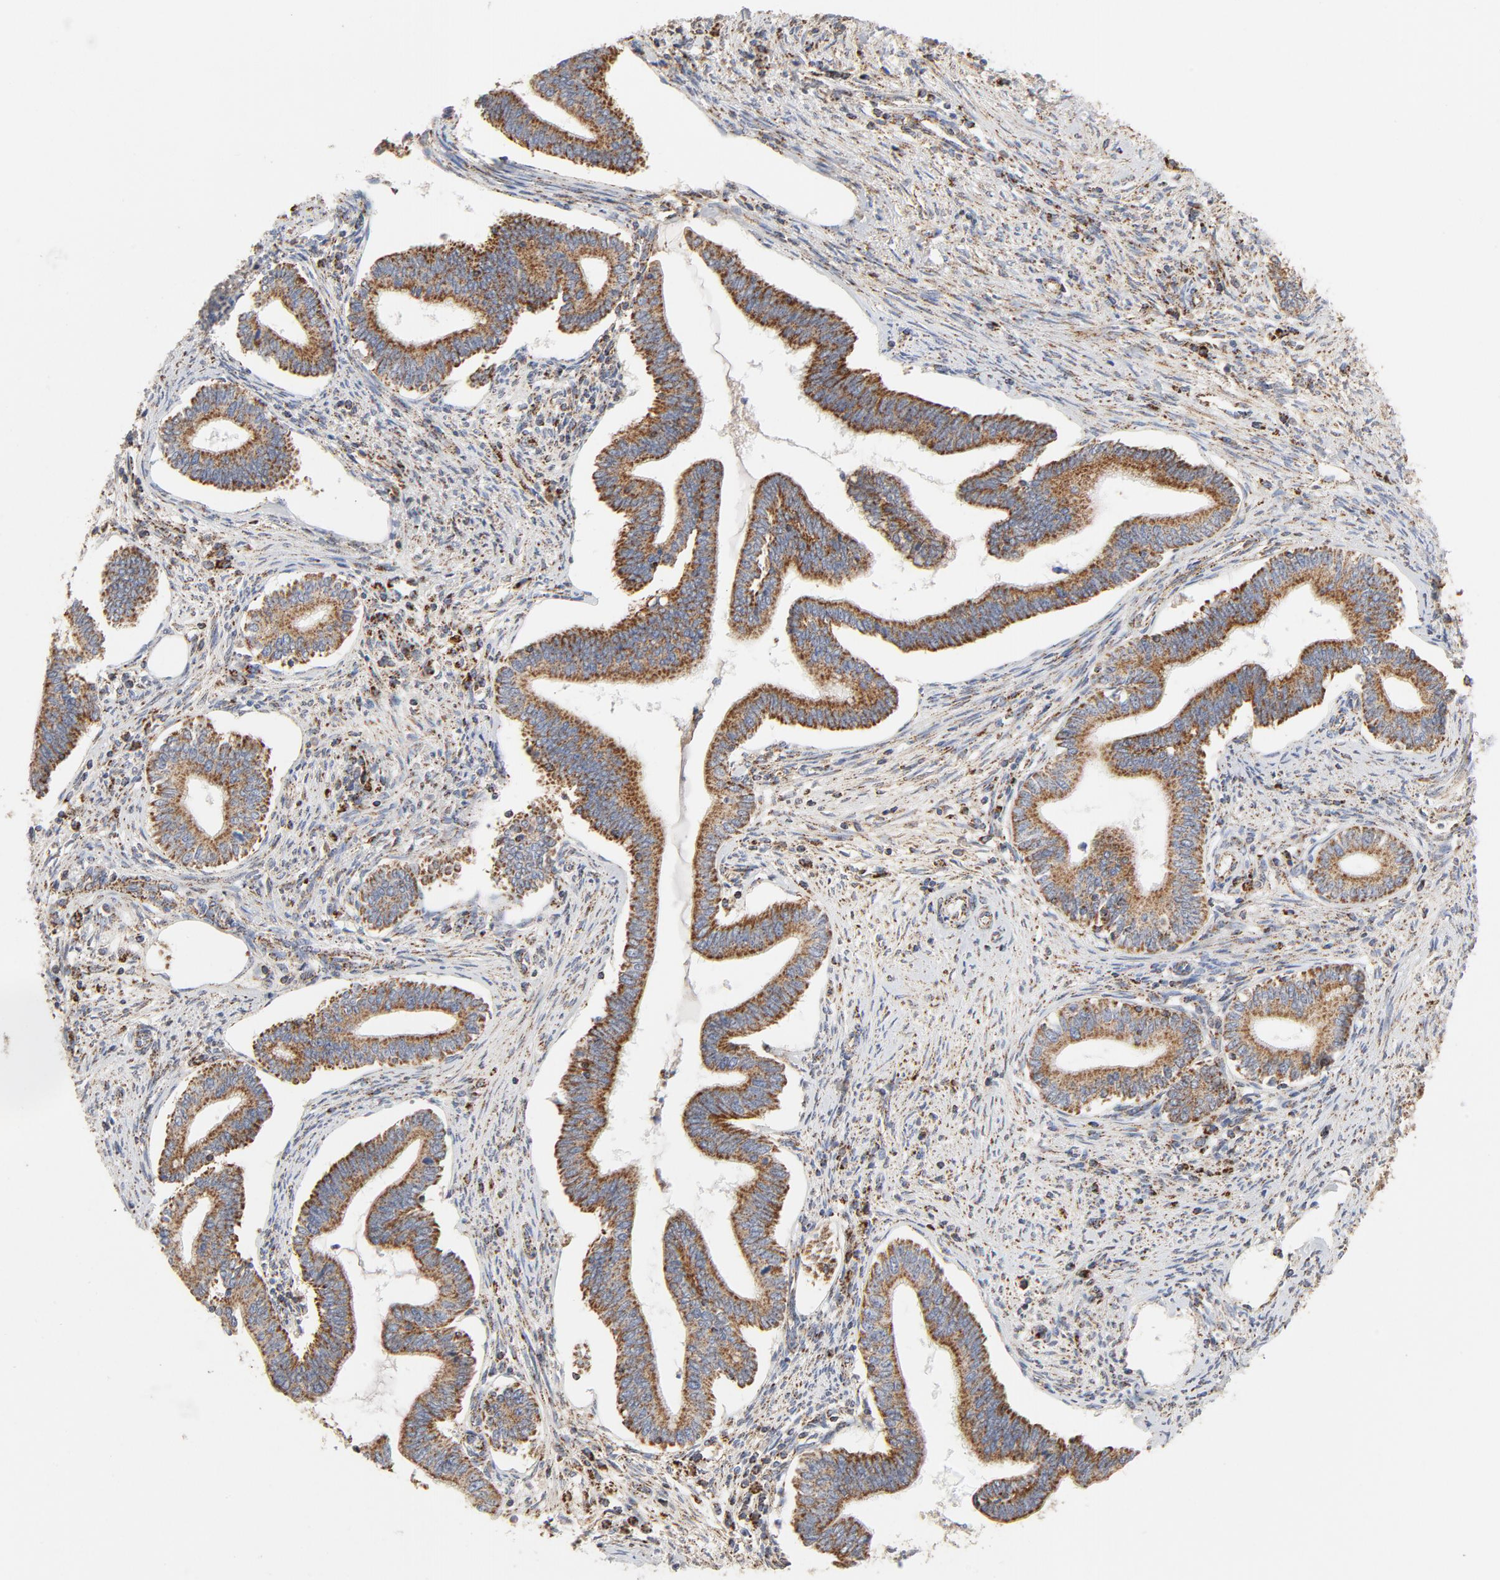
{"staining": {"intensity": "strong", "quantity": ">75%", "location": "cytoplasmic/membranous"}, "tissue": "cervical cancer", "cell_type": "Tumor cells", "image_type": "cancer", "snomed": [{"axis": "morphology", "description": "Adenocarcinoma, NOS"}, {"axis": "topography", "description": "Cervix"}], "caption": "Protein expression analysis of human cervical cancer (adenocarcinoma) reveals strong cytoplasmic/membranous positivity in about >75% of tumor cells.", "gene": "PCNX4", "patient": {"sex": "female", "age": 36}}